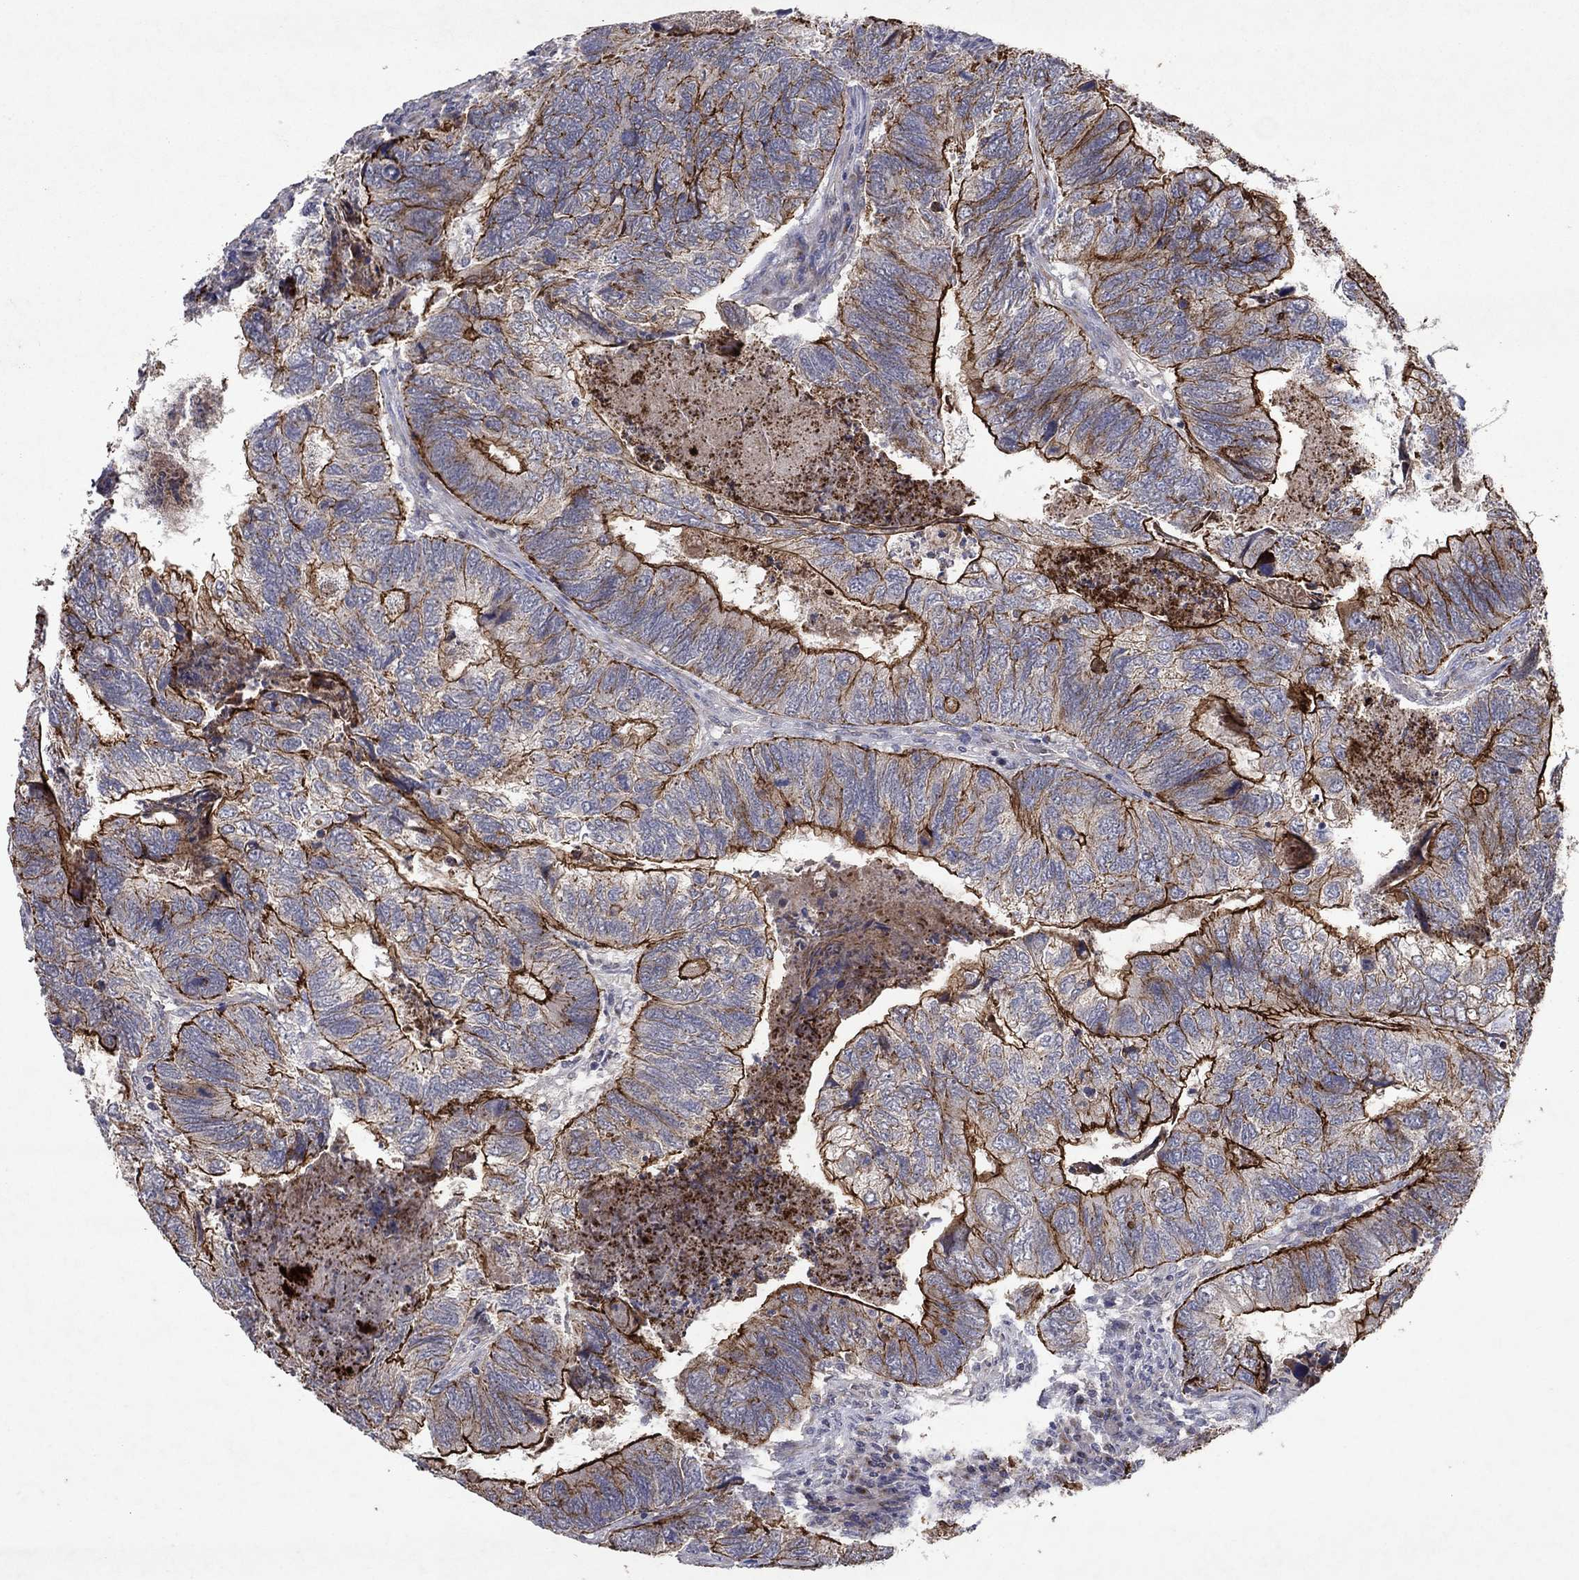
{"staining": {"intensity": "strong", "quantity": "<25%", "location": "cytoplasmic/membranous"}, "tissue": "colorectal cancer", "cell_type": "Tumor cells", "image_type": "cancer", "snomed": [{"axis": "morphology", "description": "Adenocarcinoma, NOS"}, {"axis": "topography", "description": "Colon"}], "caption": "Colorectal adenocarcinoma was stained to show a protein in brown. There is medium levels of strong cytoplasmic/membranous expression in approximately <25% of tumor cells. (Stains: DAB (3,3'-diaminobenzidine) in brown, nuclei in blue, Microscopy: brightfield microscopy at high magnification).", "gene": "FRG1", "patient": {"sex": "female", "age": 67}}